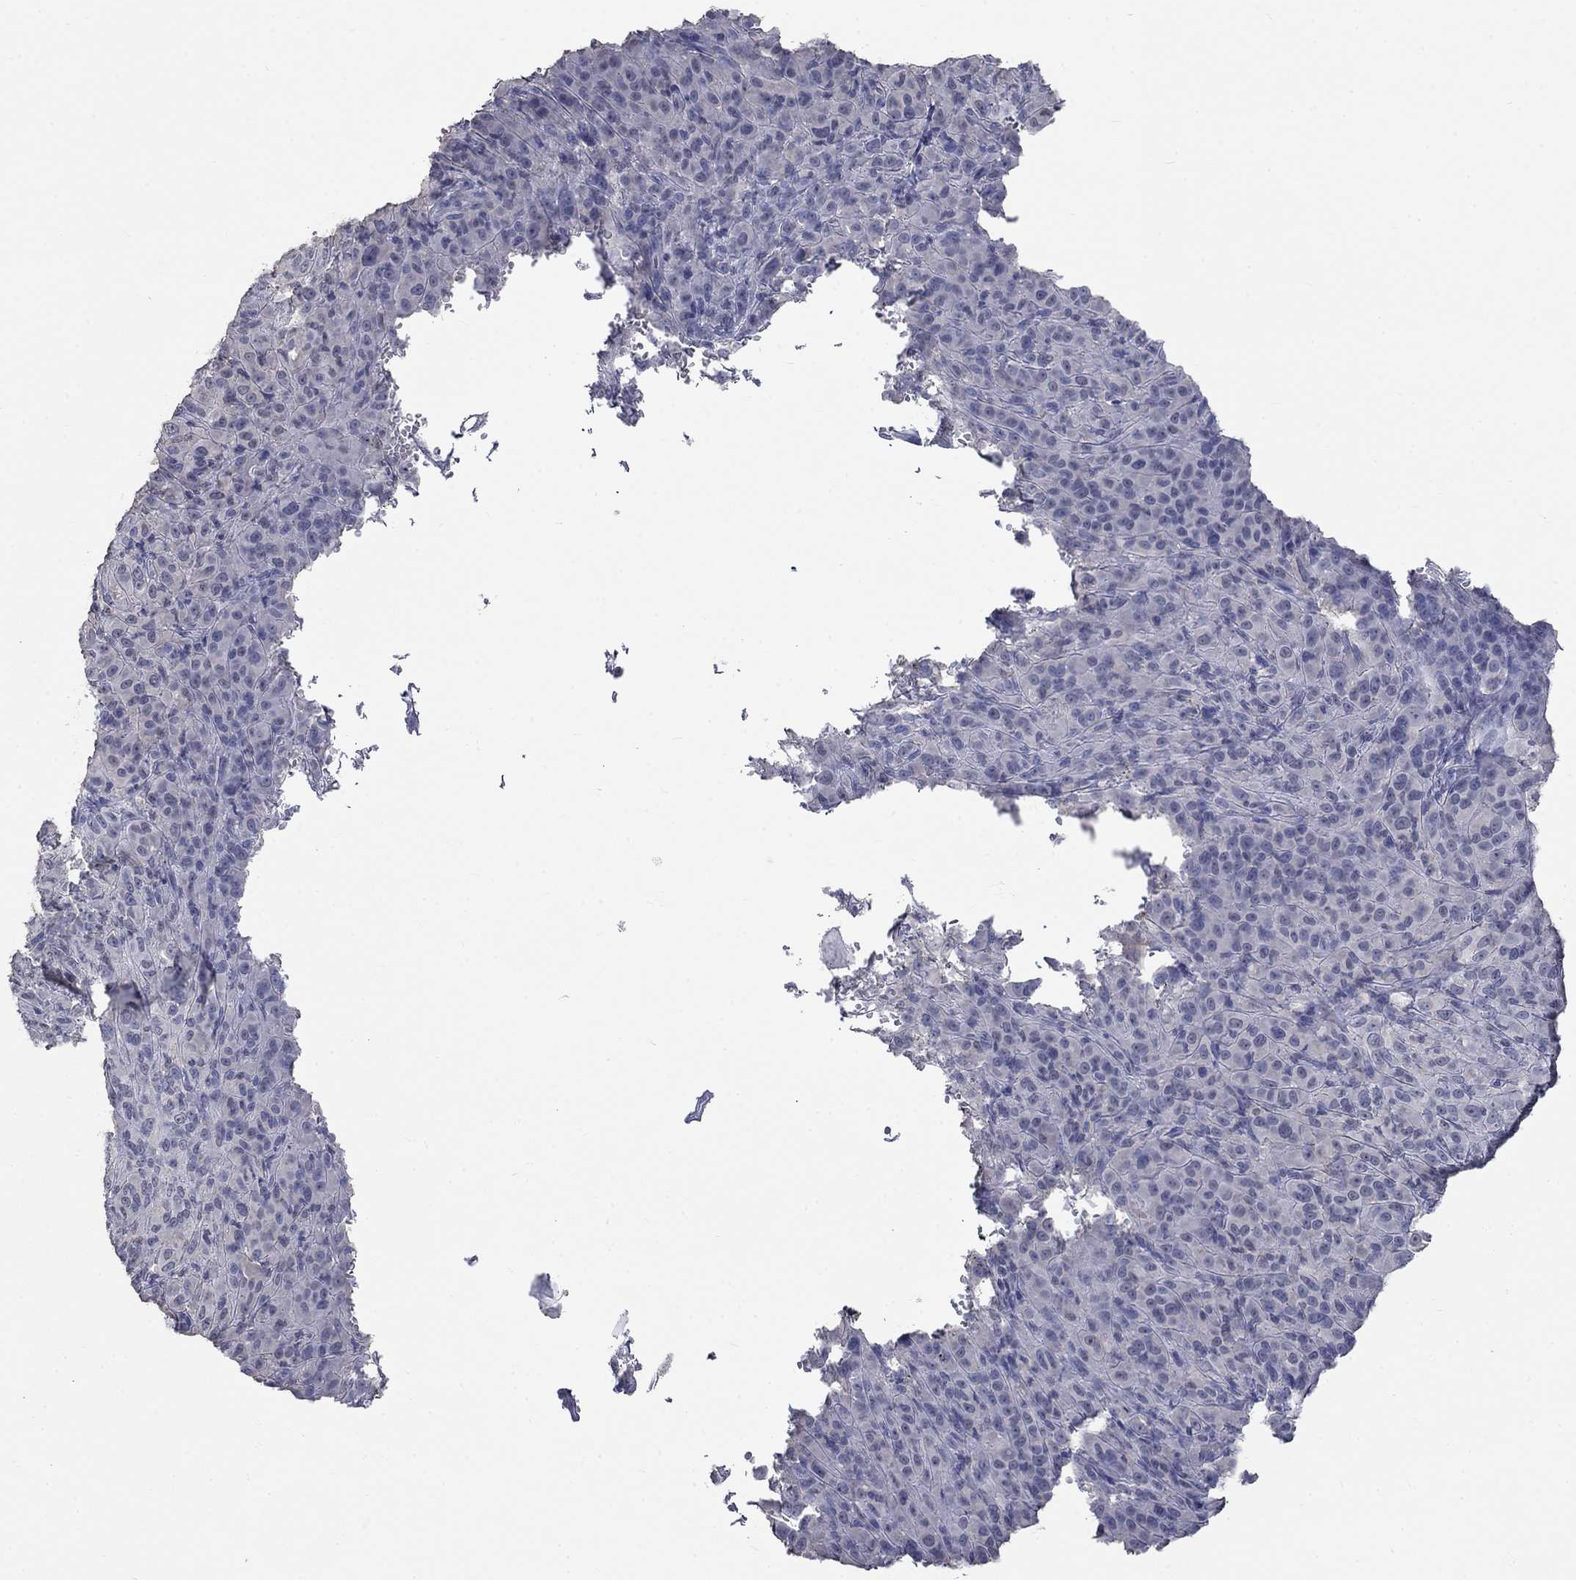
{"staining": {"intensity": "negative", "quantity": "none", "location": "none"}, "tissue": "melanoma", "cell_type": "Tumor cells", "image_type": "cancer", "snomed": [{"axis": "morphology", "description": "Malignant melanoma, NOS"}, {"axis": "topography", "description": "Skin"}], "caption": "An image of malignant melanoma stained for a protein reveals no brown staining in tumor cells.", "gene": "ZBTB18", "patient": {"sex": "female", "age": 87}}